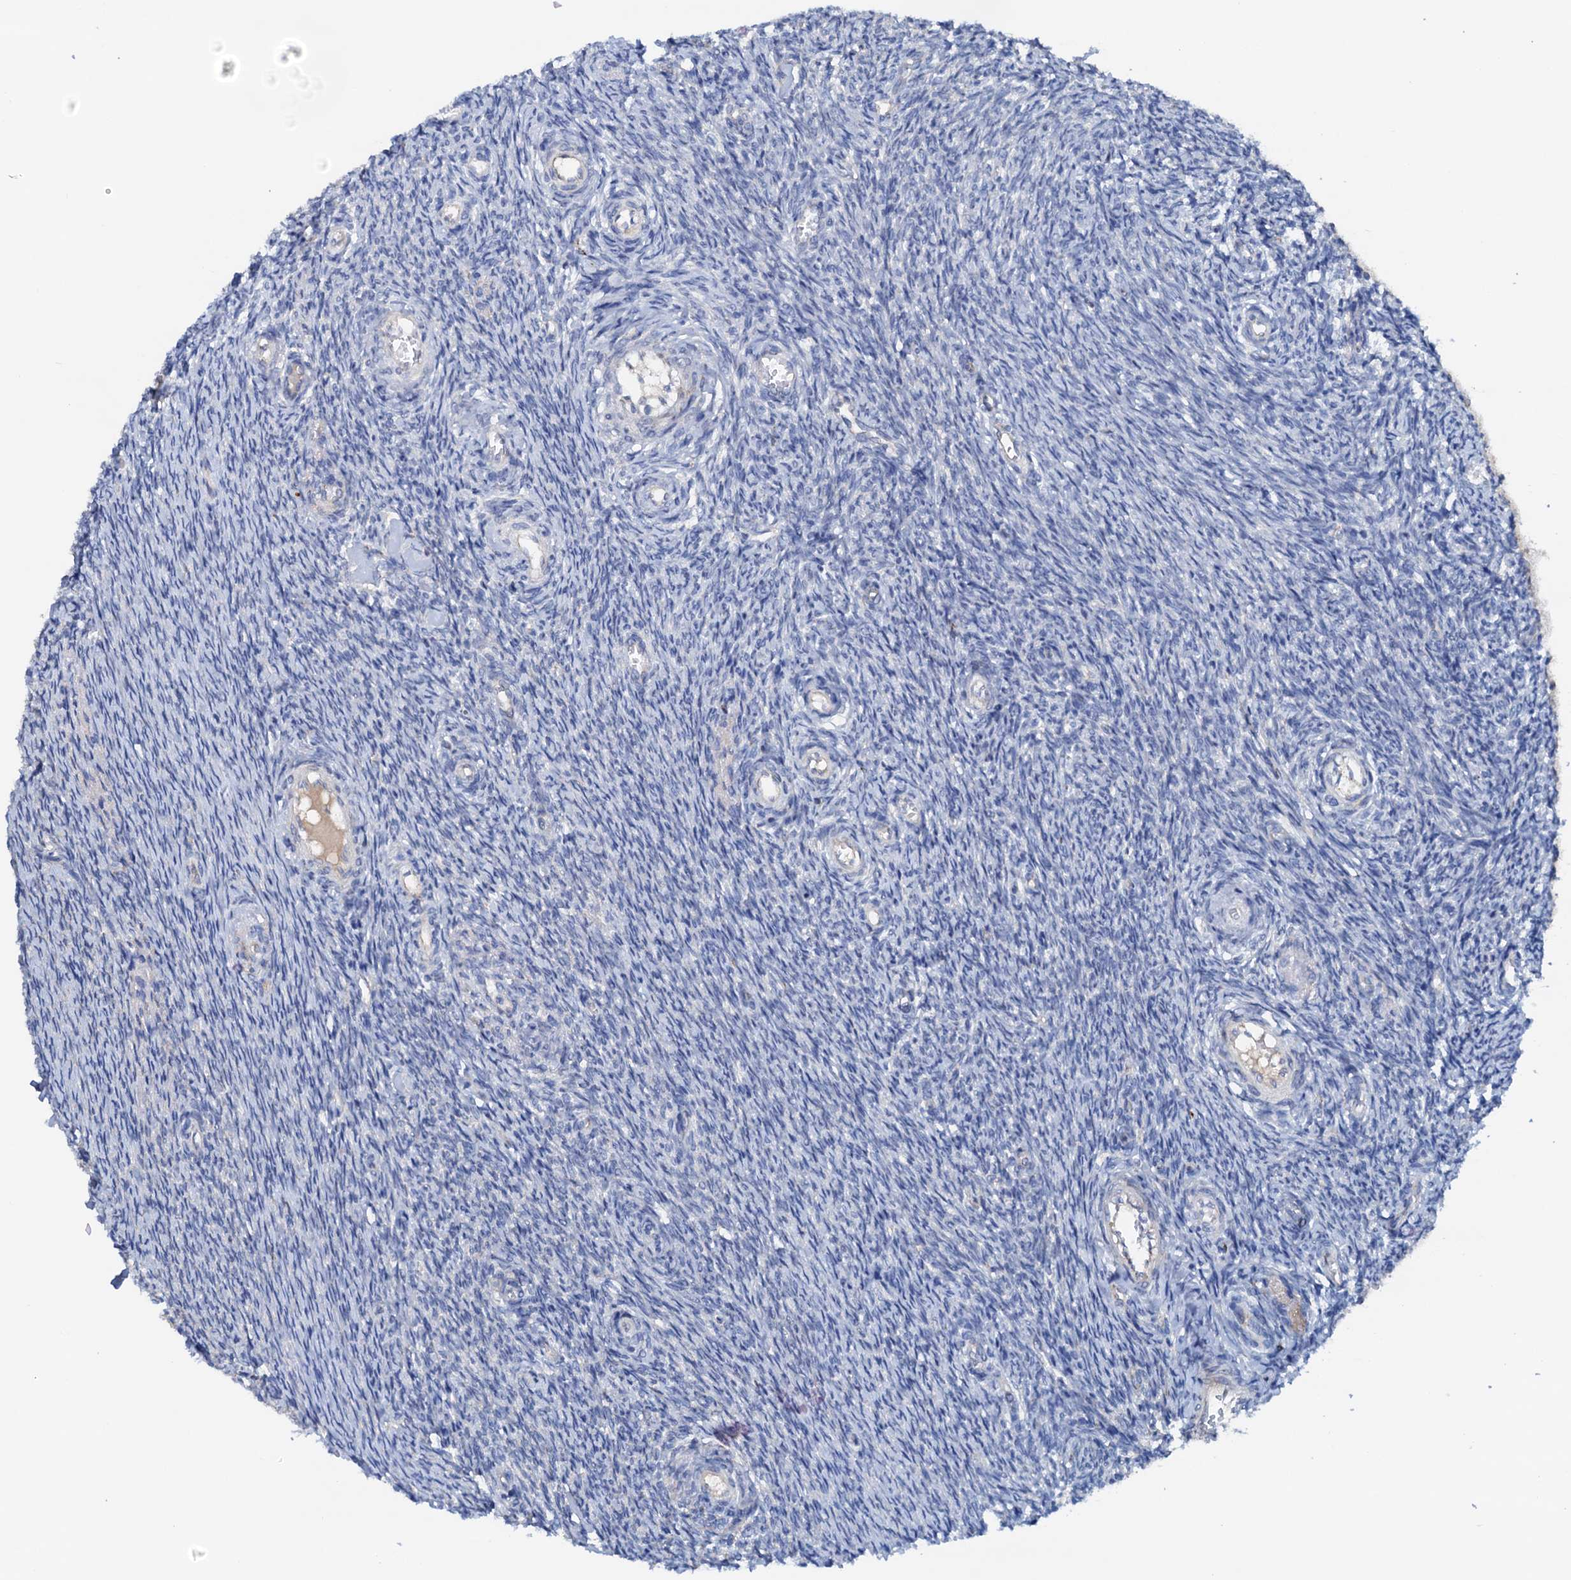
{"staining": {"intensity": "negative", "quantity": "none", "location": "none"}, "tissue": "ovary", "cell_type": "Ovarian stroma cells", "image_type": "normal", "snomed": [{"axis": "morphology", "description": "Normal tissue, NOS"}, {"axis": "topography", "description": "Ovary"}], "caption": "Ovarian stroma cells are negative for protein expression in normal human ovary. (DAB (3,3'-diaminobenzidine) immunohistochemistry with hematoxylin counter stain).", "gene": "RASSF9", "patient": {"sex": "female", "age": 44}}